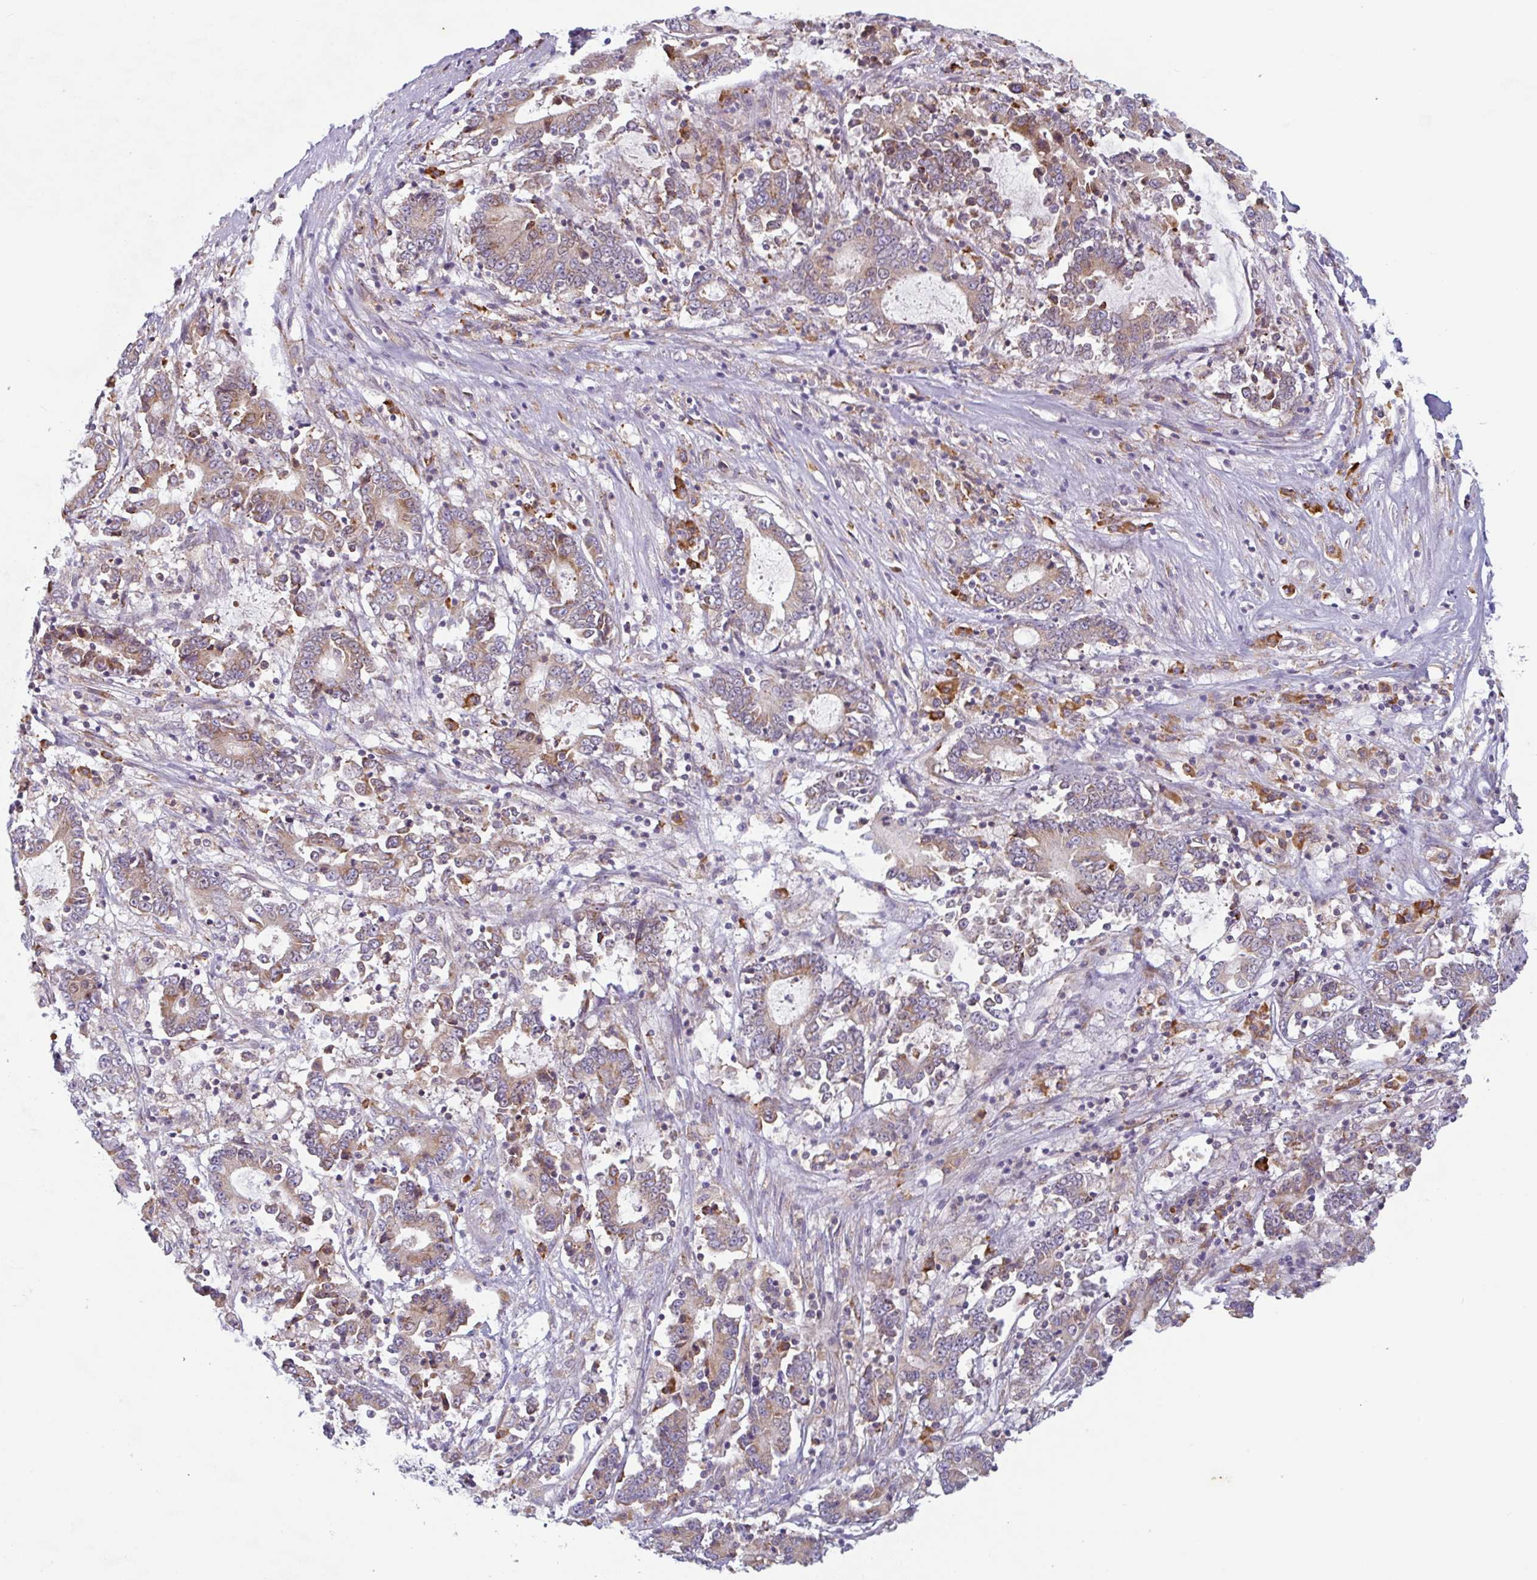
{"staining": {"intensity": "moderate", "quantity": "25%-75%", "location": "cytoplasmic/membranous"}, "tissue": "stomach cancer", "cell_type": "Tumor cells", "image_type": "cancer", "snomed": [{"axis": "morphology", "description": "Adenocarcinoma, NOS"}, {"axis": "topography", "description": "Stomach, upper"}], "caption": "DAB (3,3'-diaminobenzidine) immunohistochemical staining of human stomach cancer demonstrates moderate cytoplasmic/membranous protein expression in about 25%-75% of tumor cells.", "gene": "RIT1", "patient": {"sex": "male", "age": 68}}